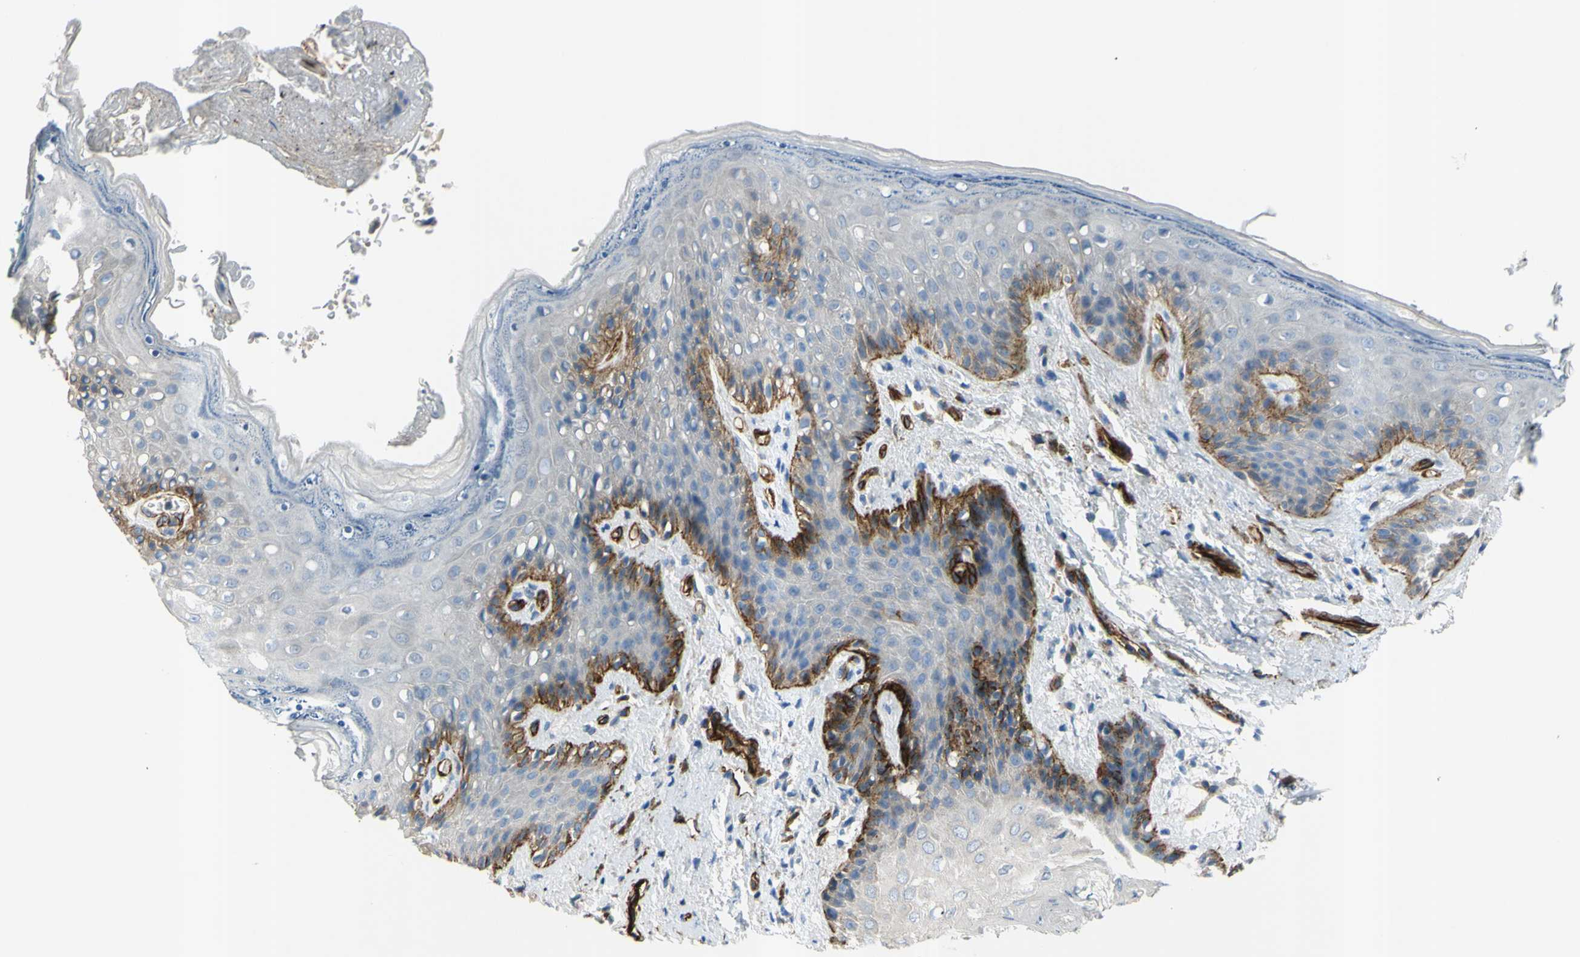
{"staining": {"intensity": "moderate", "quantity": "<25%", "location": "cytoplasmic/membranous"}, "tissue": "skin", "cell_type": "Epidermal cells", "image_type": "normal", "snomed": [{"axis": "morphology", "description": "Normal tissue, NOS"}, {"axis": "topography", "description": "Anal"}], "caption": "Immunohistochemistry (IHC) (DAB) staining of normal skin shows moderate cytoplasmic/membranous protein expression in approximately <25% of epidermal cells. (DAB (3,3'-diaminobenzidine) IHC, brown staining for protein, blue staining for nuclei).", "gene": "PRRG2", "patient": {"sex": "female", "age": 46}}